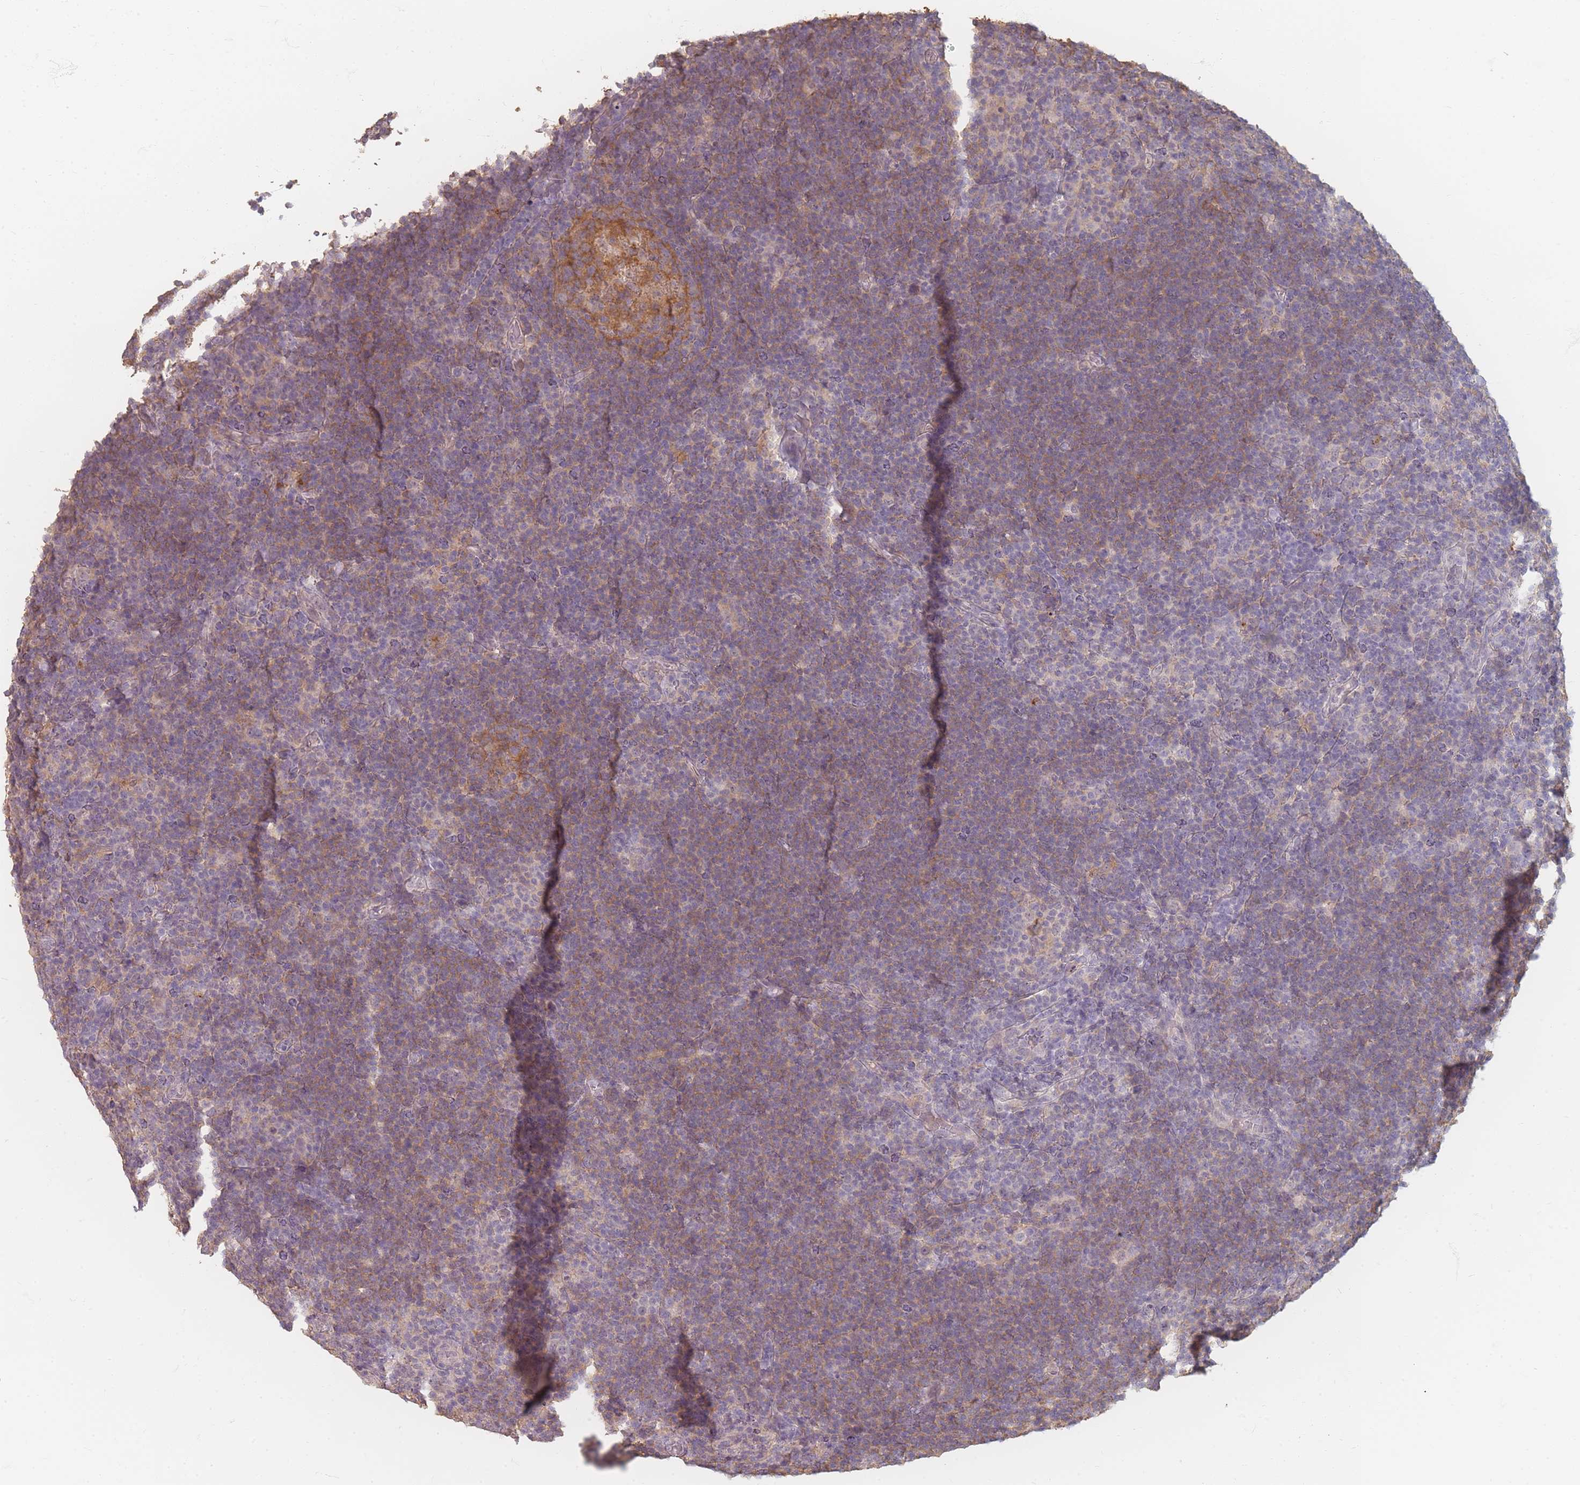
{"staining": {"intensity": "negative", "quantity": "none", "location": "none"}, "tissue": "lymphoma", "cell_type": "Tumor cells", "image_type": "cancer", "snomed": [{"axis": "morphology", "description": "Hodgkin's disease, NOS"}, {"axis": "topography", "description": "Lymph node"}], "caption": "Immunohistochemical staining of lymphoma shows no significant staining in tumor cells.", "gene": "RFTN1", "patient": {"sex": "female", "age": 57}}